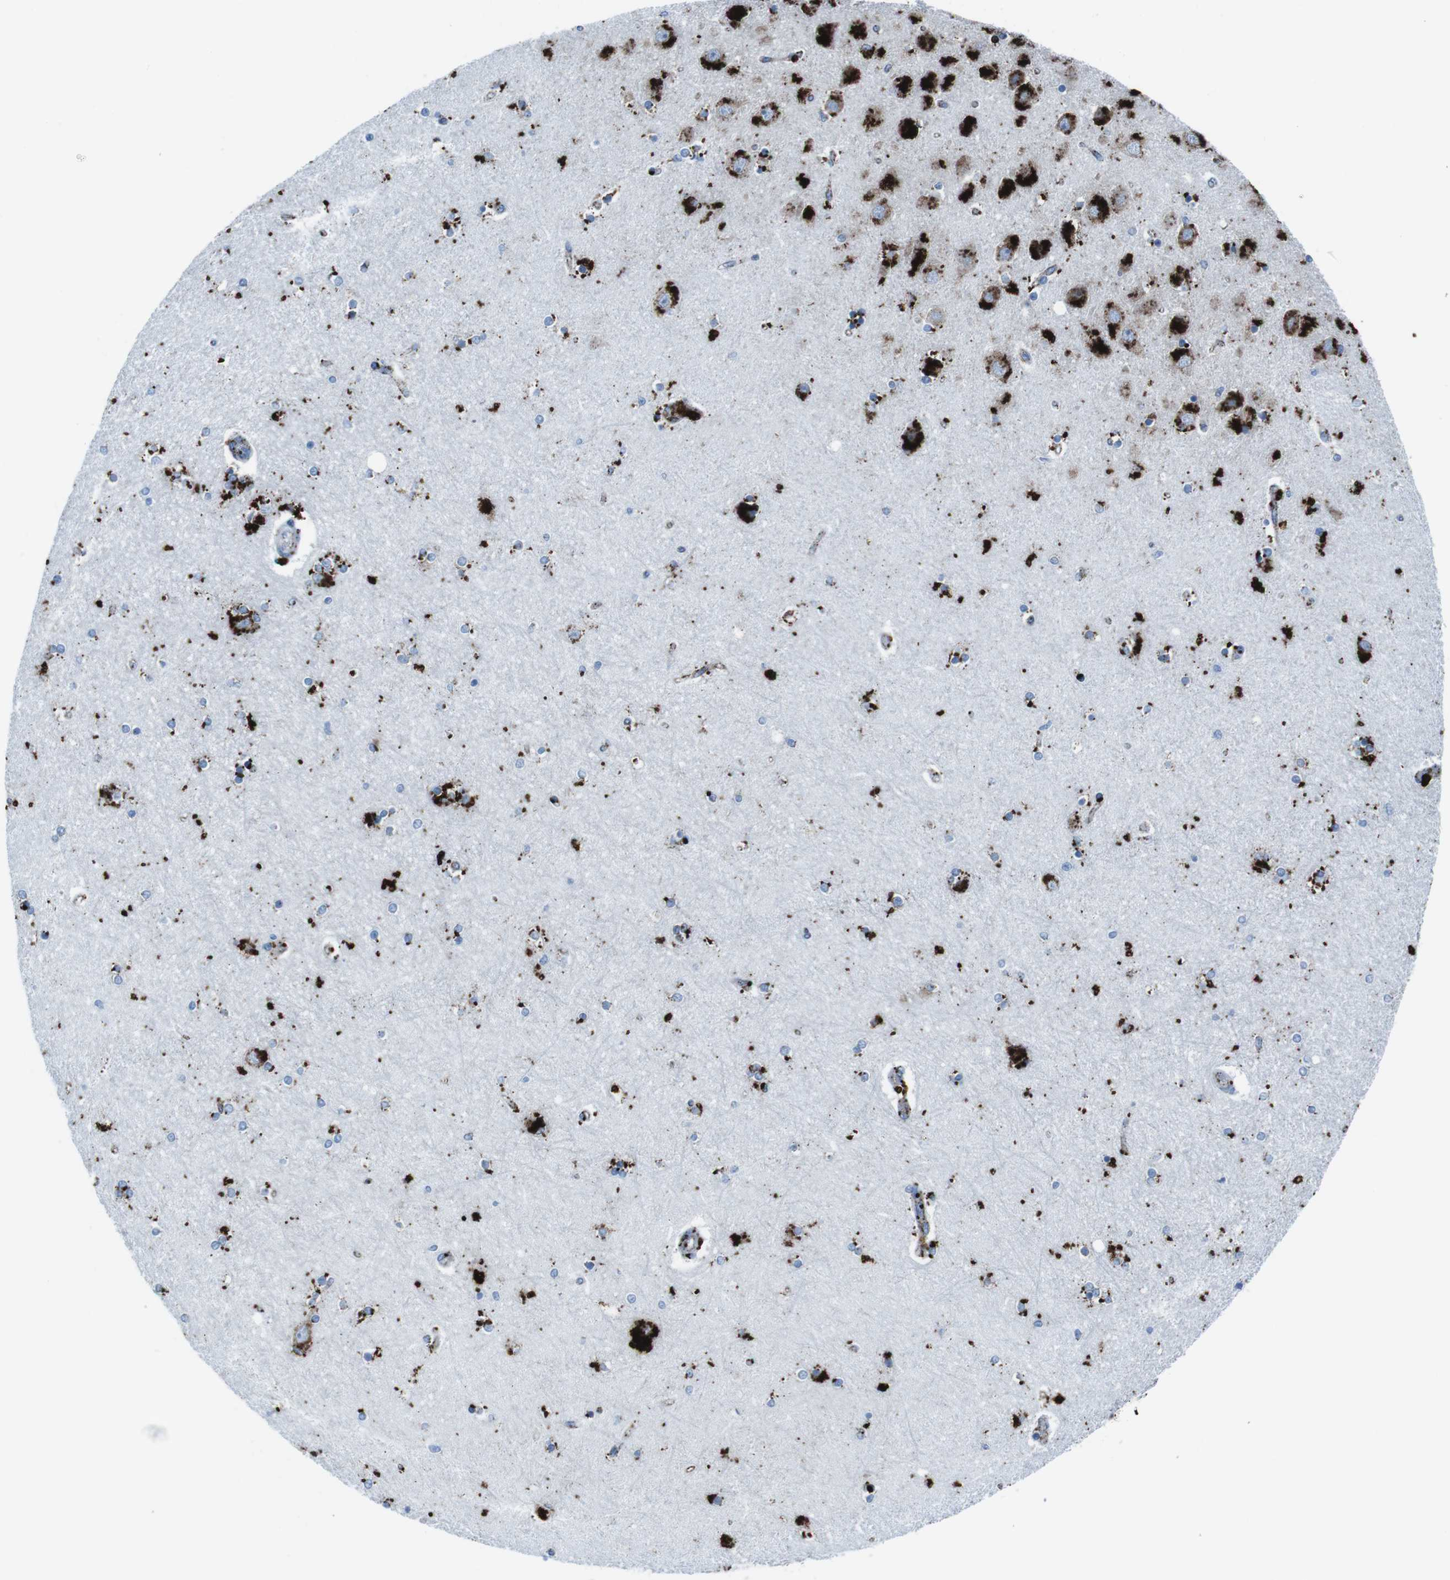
{"staining": {"intensity": "strong", "quantity": "25%-75%", "location": "cytoplasmic/membranous"}, "tissue": "hippocampus", "cell_type": "Glial cells", "image_type": "normal", "snomed": [{"axis": "morphology", "description": "Normal tissue, NOS"}, {"axis": "topography", "description": "Hippocampus"}], "caption": "This image reveals immunohistochemistry (IHC) staining of benign human hippocampus, with high strong cytoplasmic/membranous positivity in about 25%-75% of glial cells.", "gene": "SCARB2", "patient": {"sex": "female", "age": 54}}